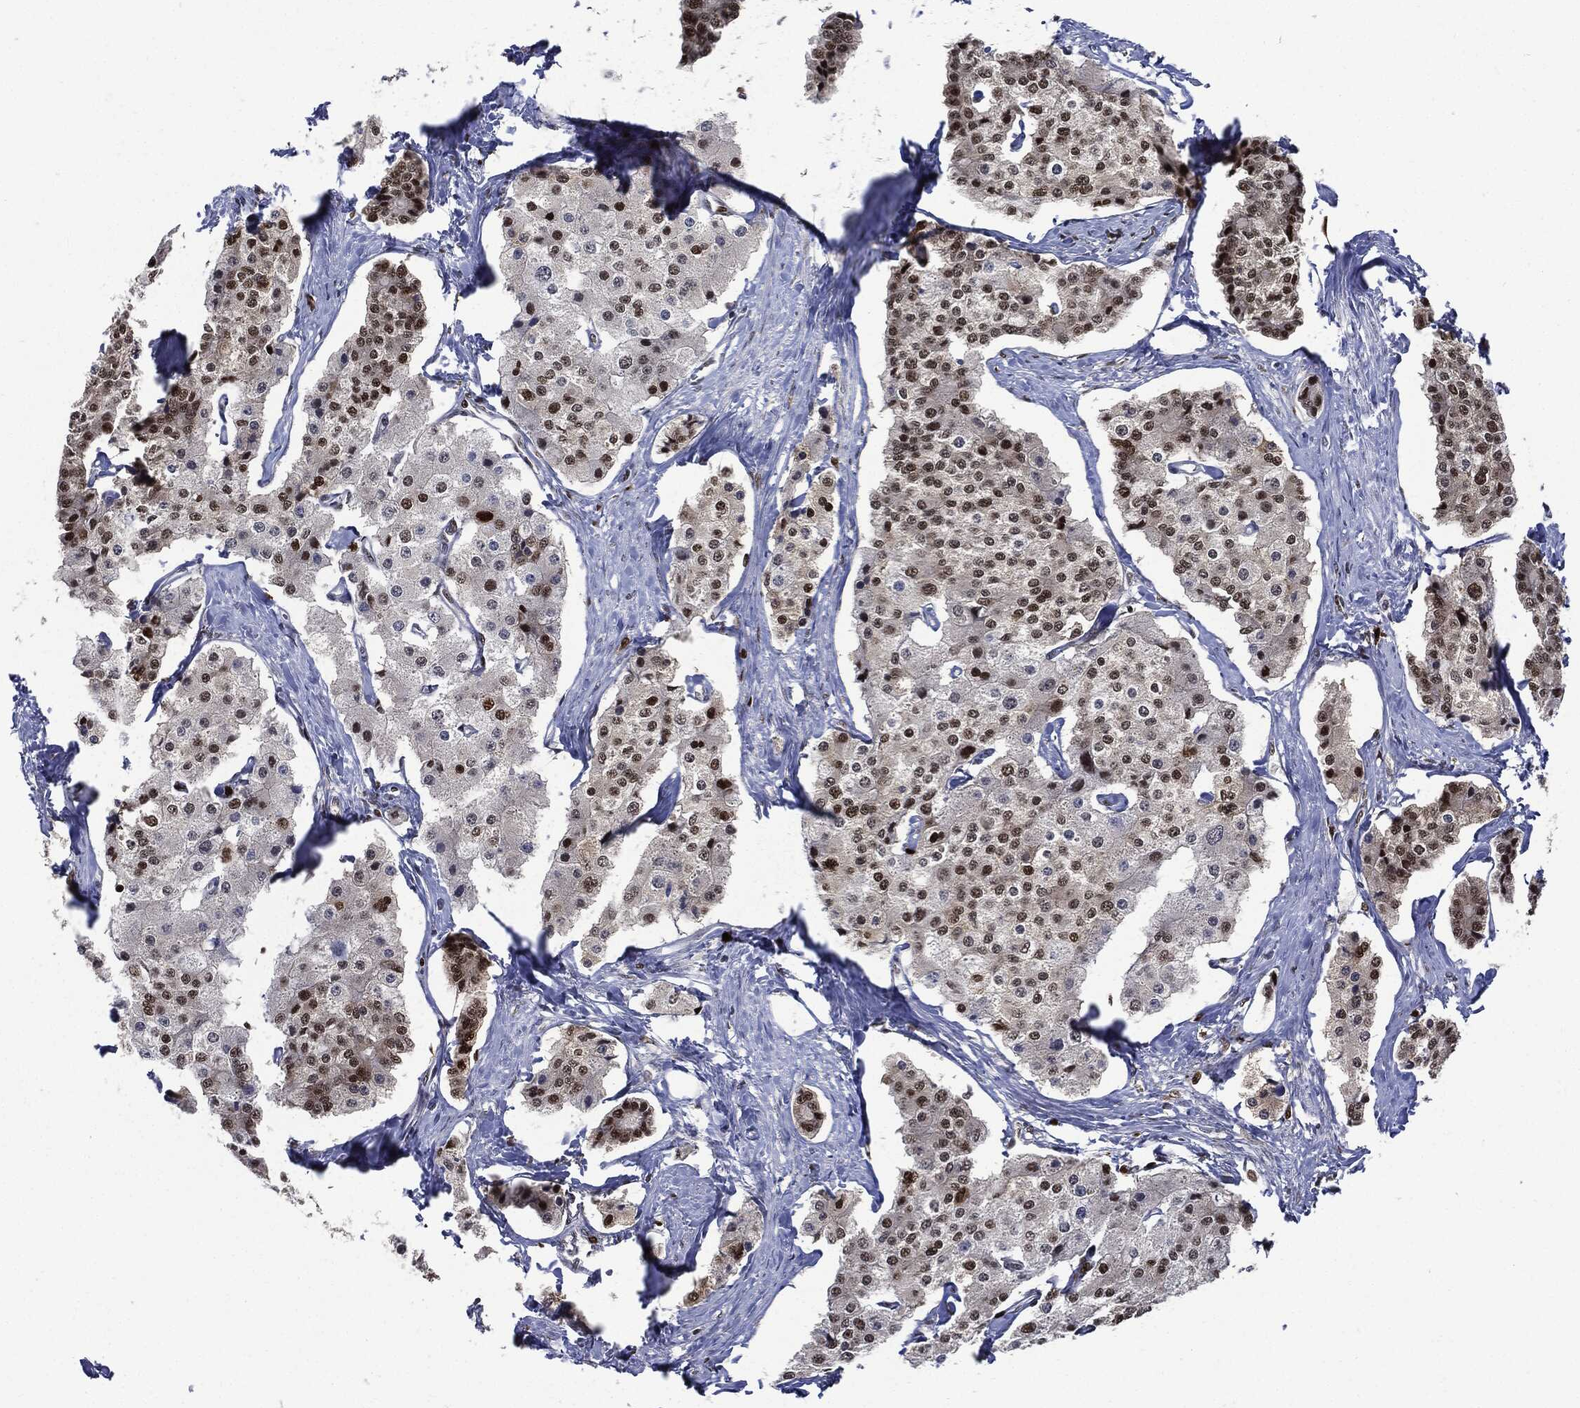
{"staining": {"intensity": "strong", "quantity": "<25%", "location": "nuclear"}, "tissue": "carcinoid", "cell_type": "Tumor cells", "image_type": "cancer", "snomed": [{"axis": "morphology", "description": "Carcinoid, malignant, NOS"}, {"axis": "topography", "description": "Small intestine"}], "caption": "IHC (DAB (3,3'-diaminobenzidine)) staining of carcinoid displays strong nuclear protein positivity in approximately <25% of tumor cells. The protein is shown in brown color, while the nuclei are stained blue.", "gene": "PCNA", "patient": {"sex": "female", "age": 65}}